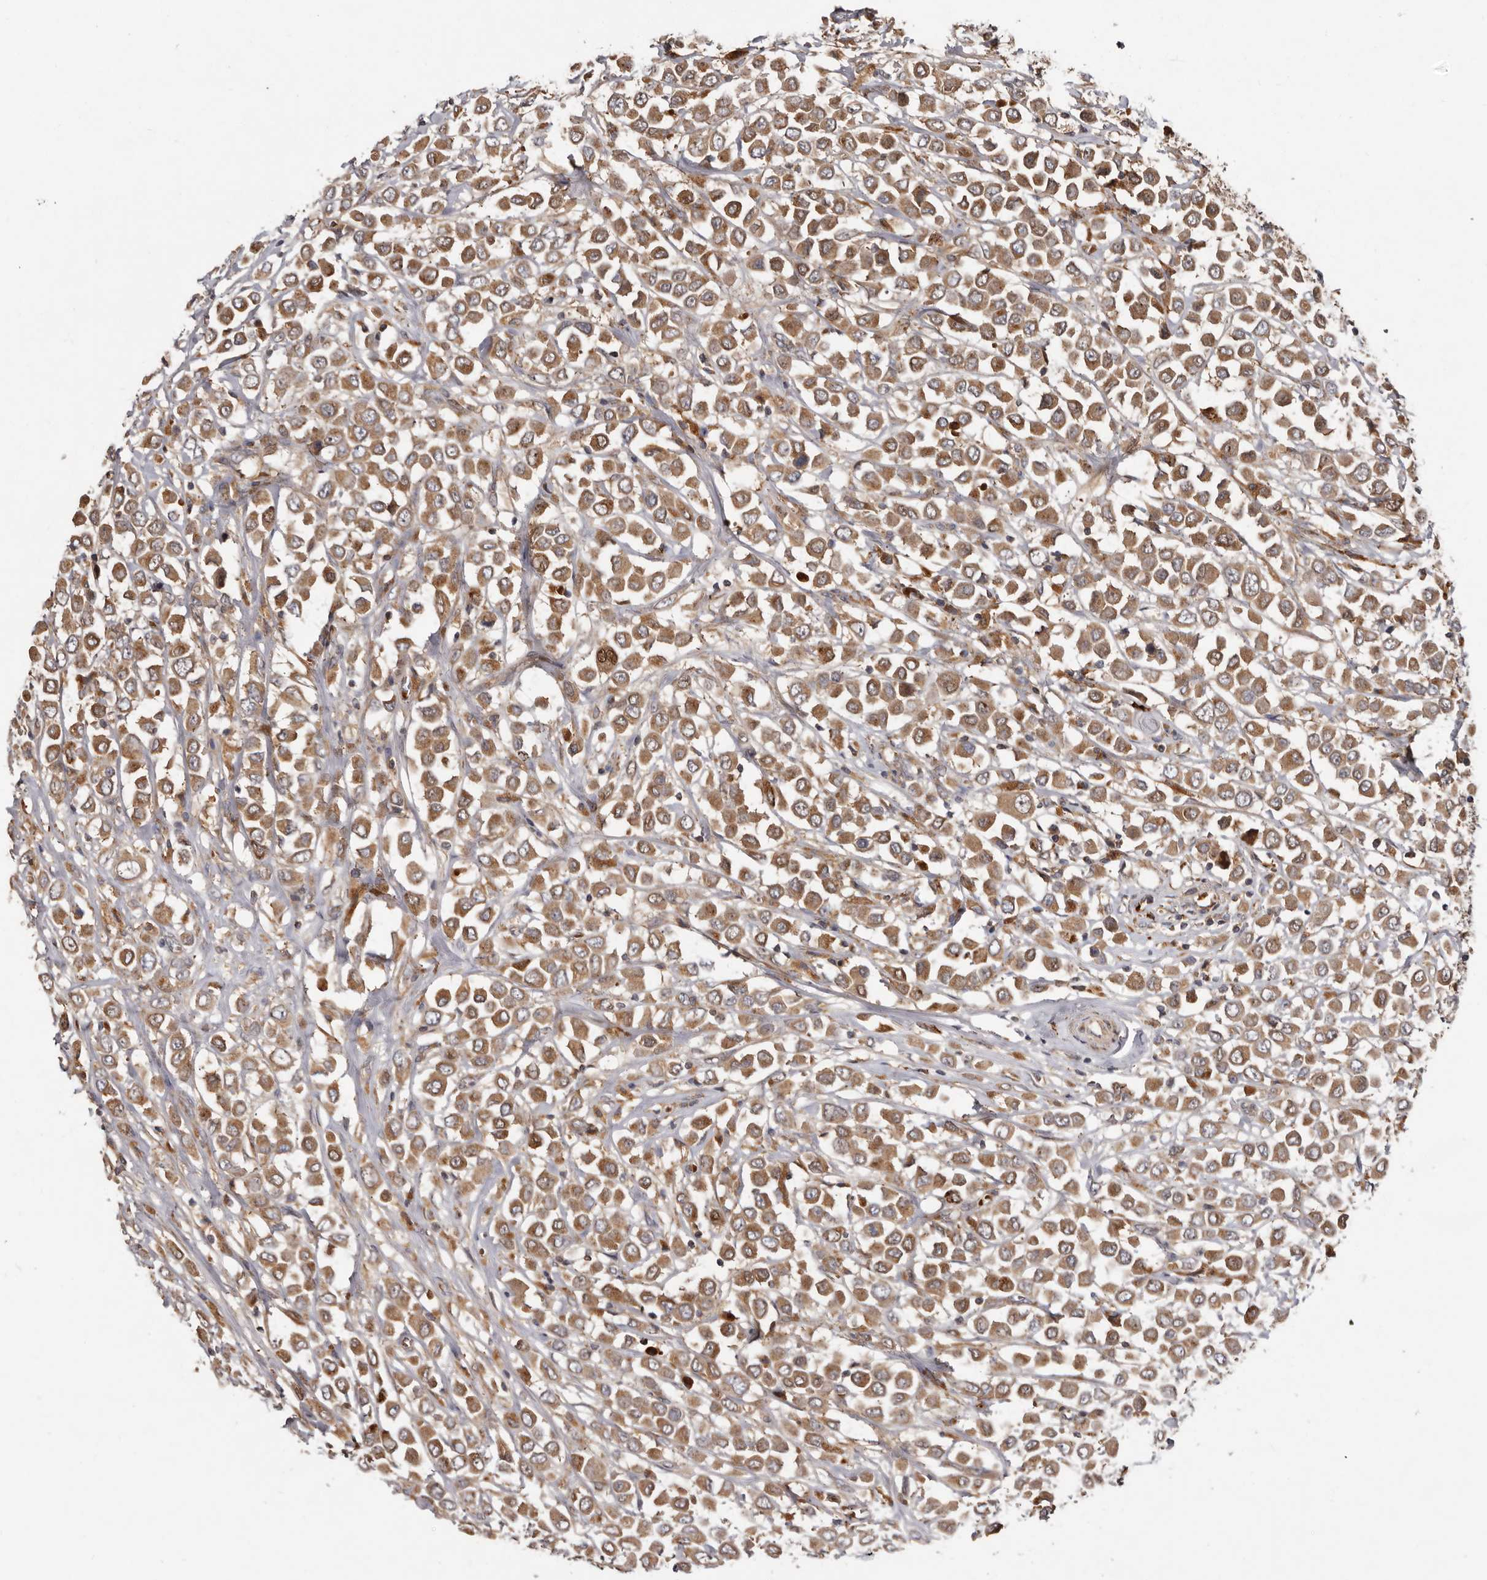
{"staining": {"intensity": "moderate", "quantity": ">75%", "location": "cytoplasmic/membranous"}, "tissue": "breast cancer", "cell_type": "Tumor cells", "image_type": "cancer", "snomed": [{"axis": "morphology", "description": "Duct carcinoma"}, {"axis": "topography", "description": "Breast"}], "caption": "A medium amount of moderate cytoplasmic/membranous expression is seen in about >75% of tumor cells in breast cancer tissue.", "gene": "GOT1L1", "patient": {"sex": "female", "age": 61}}